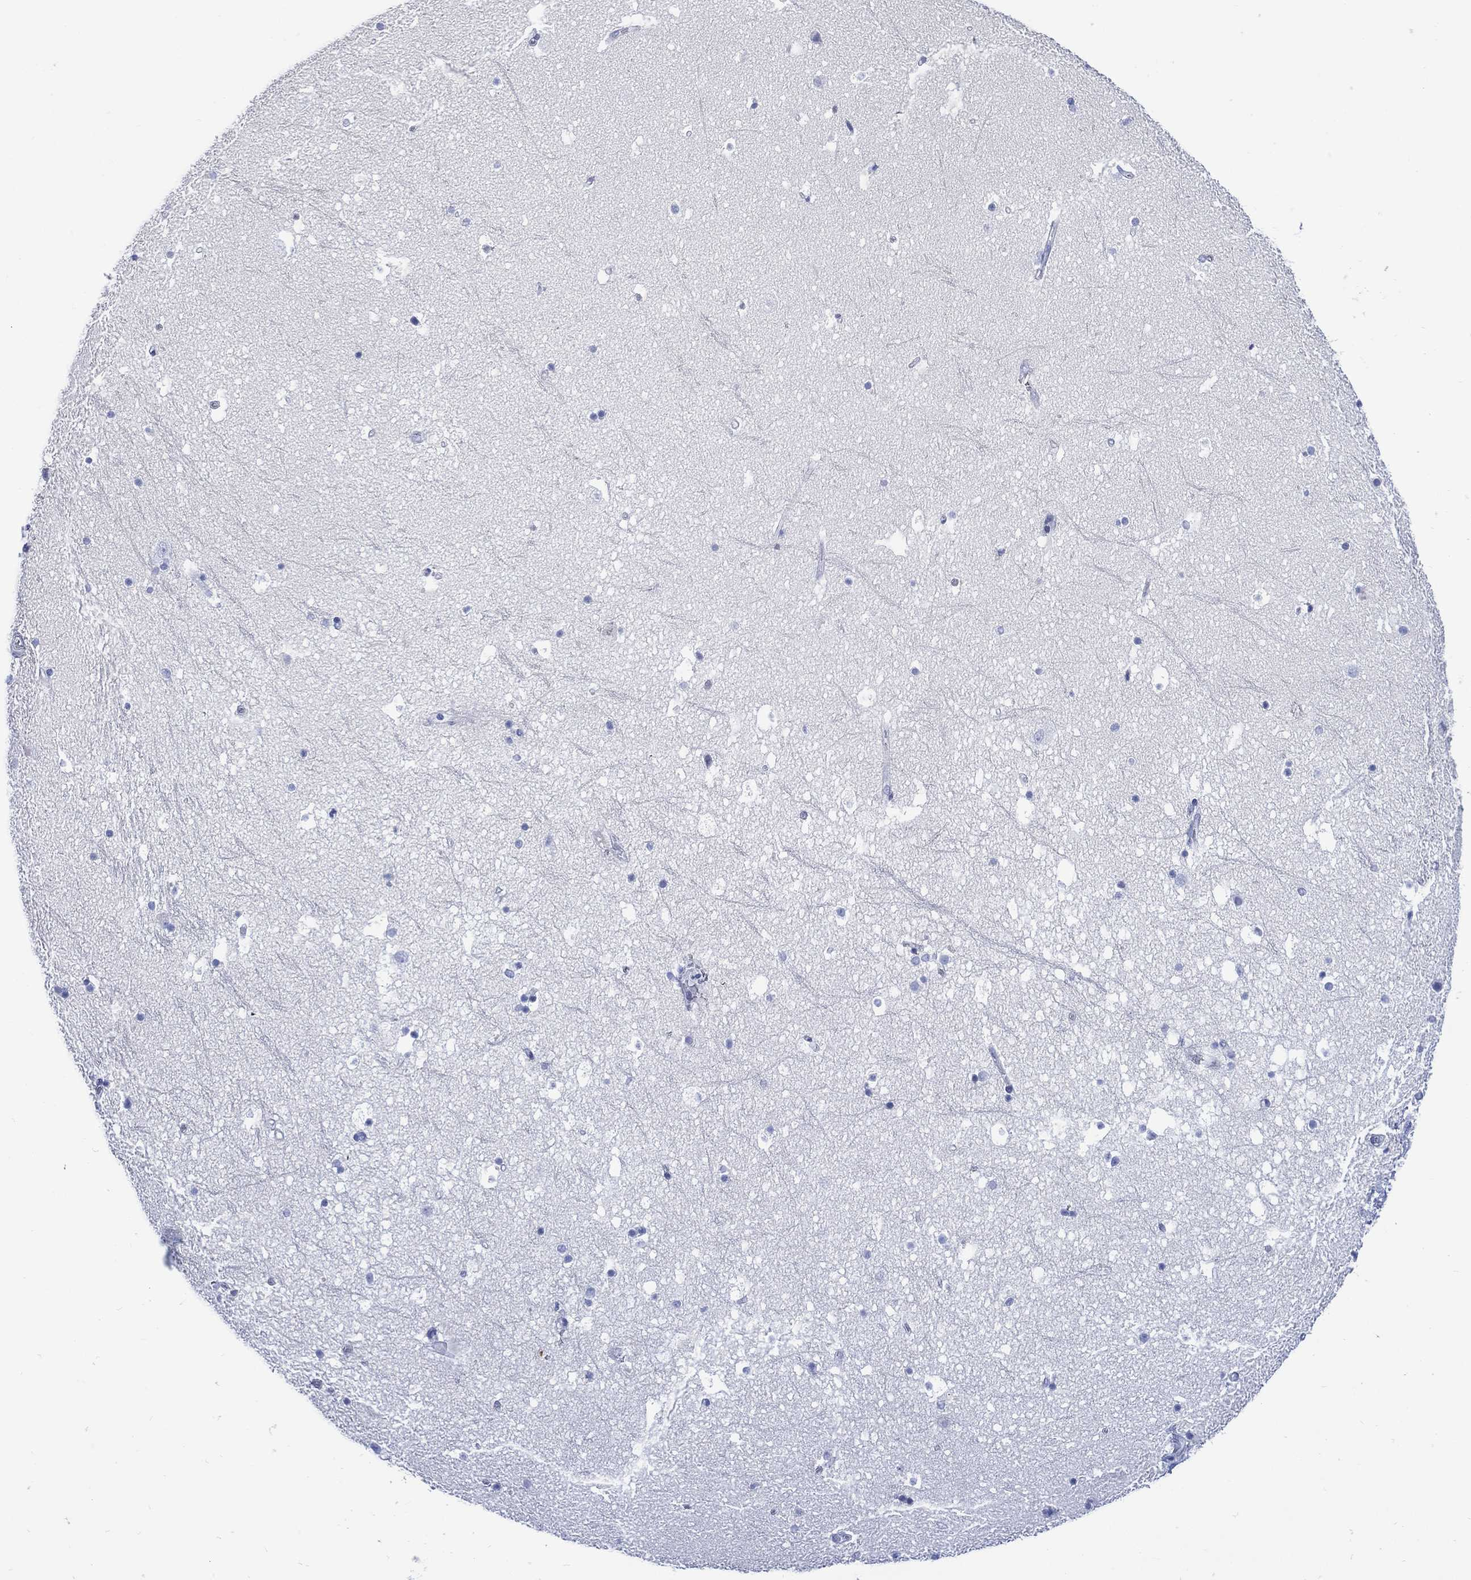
{"staining": {"intensity": "negative", "quantity": "none", "location": "none"}, "tissue": "hippocampus", "cell_type": "Glial cells", "image_type": "normal", "snomed": [{"axis": "morphology", "description": "Normal tissue, NOS"}, {"axis": "topography", "description": "Hippocampus"}], "caption": "High magnification brightfield microscopy of unremarkable hippocampus stained with DAB (3,3'-diaminobenzidine) (brown) and counterstained with hematoxylin (blue): glial cells show no significant staining.", "gene": "SHCBP1L", "patient": {"sex": "male", "age": 51}}